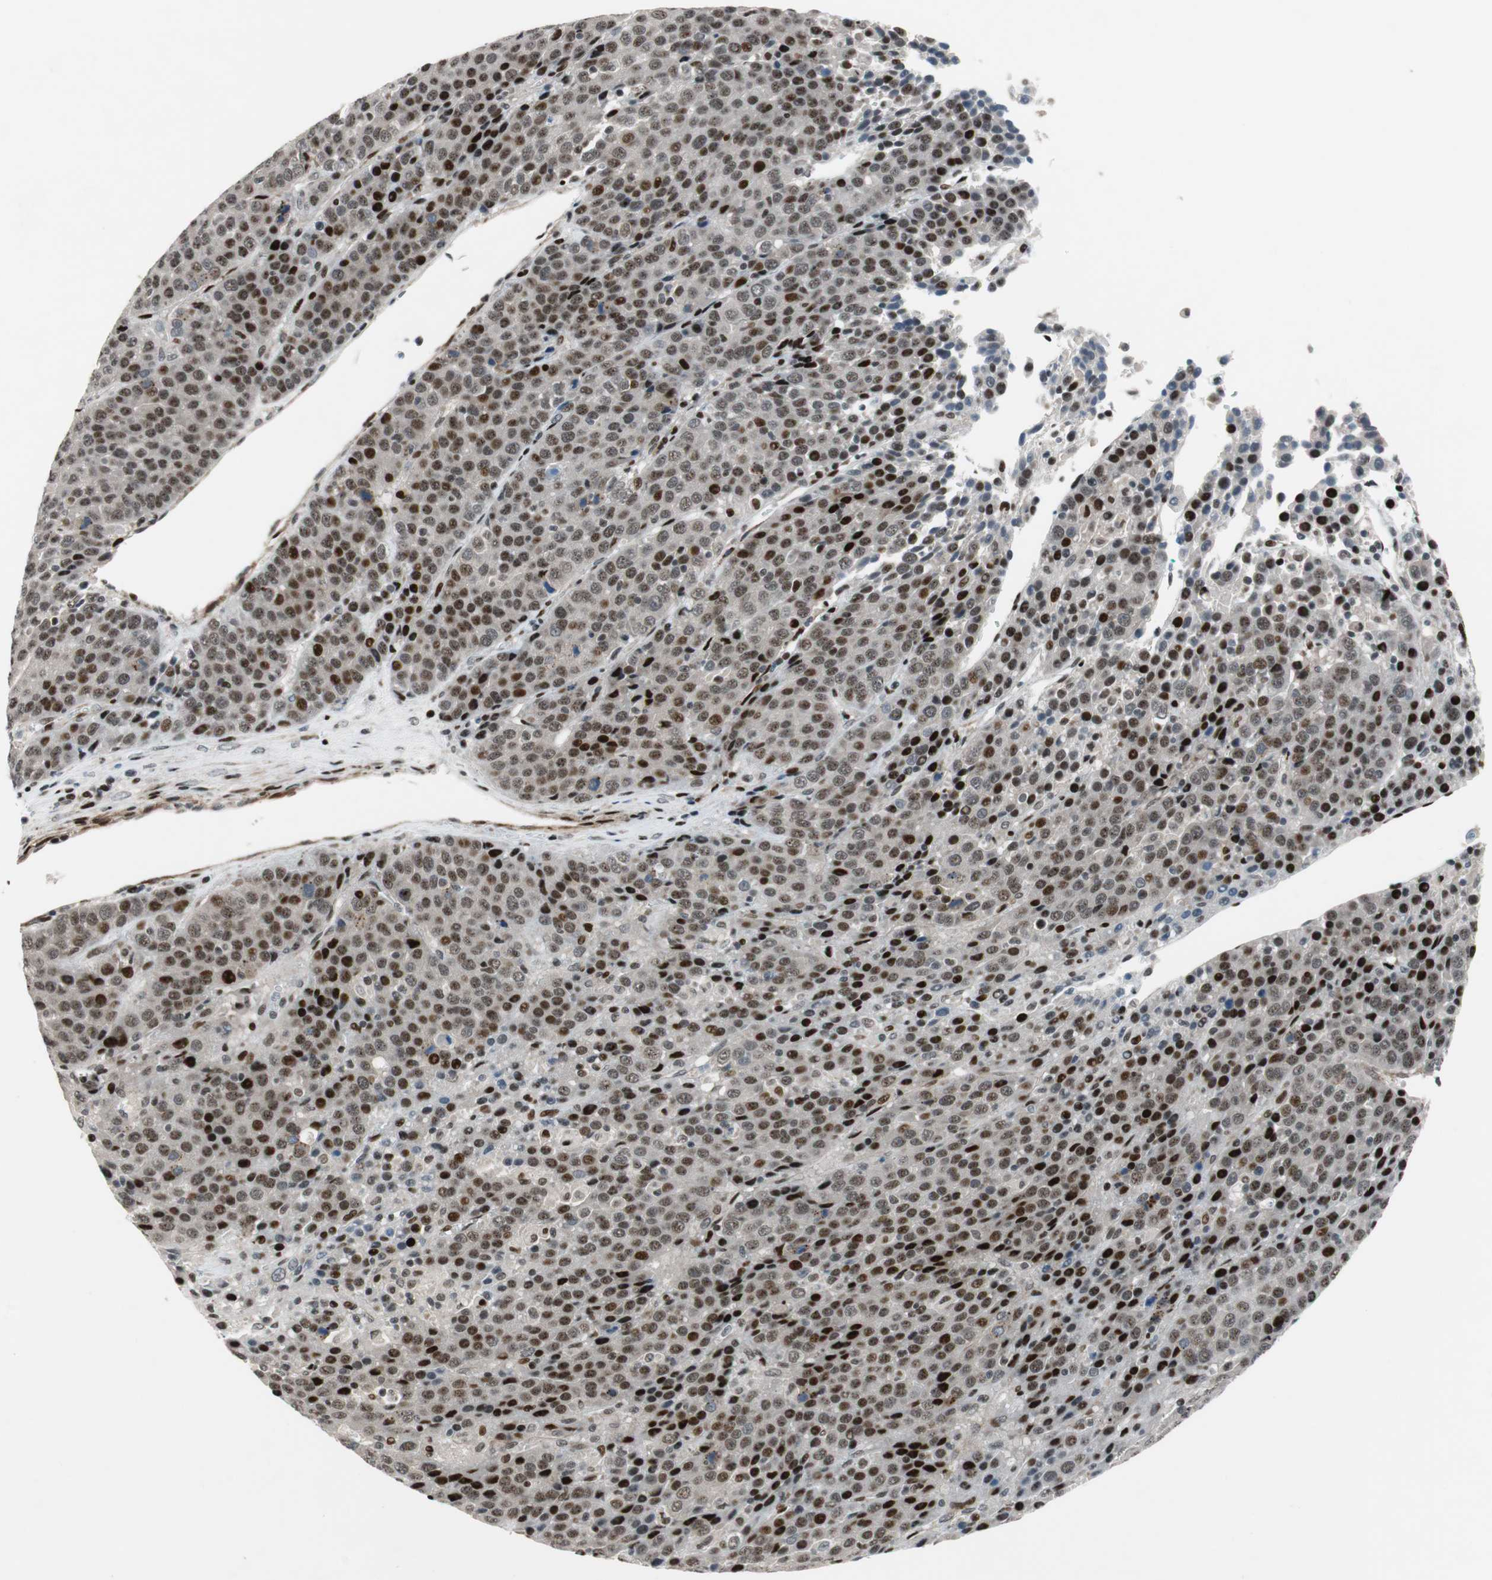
{"staining": {"intensity": "strong", "quantity": "25%-75%", "location": "nuclear"}, "tissue": "liver cancer", "cell_type": "Tumor cells", "image_type": "cancer", "snomed": [{"axis": "morphology", "description": "Carcinoma, Hepatocellular, NOS"}, {"axis": "topography", "description": "Liver"}], "caption": "Immunohistochemistry of human liver hepatocellular carcinoma displays high levels of strong nuclear positivity in approximately 25%-75% of tumor cells.", "gene": "FBXO44", "patient": {"sex": "female", "age": 53}}